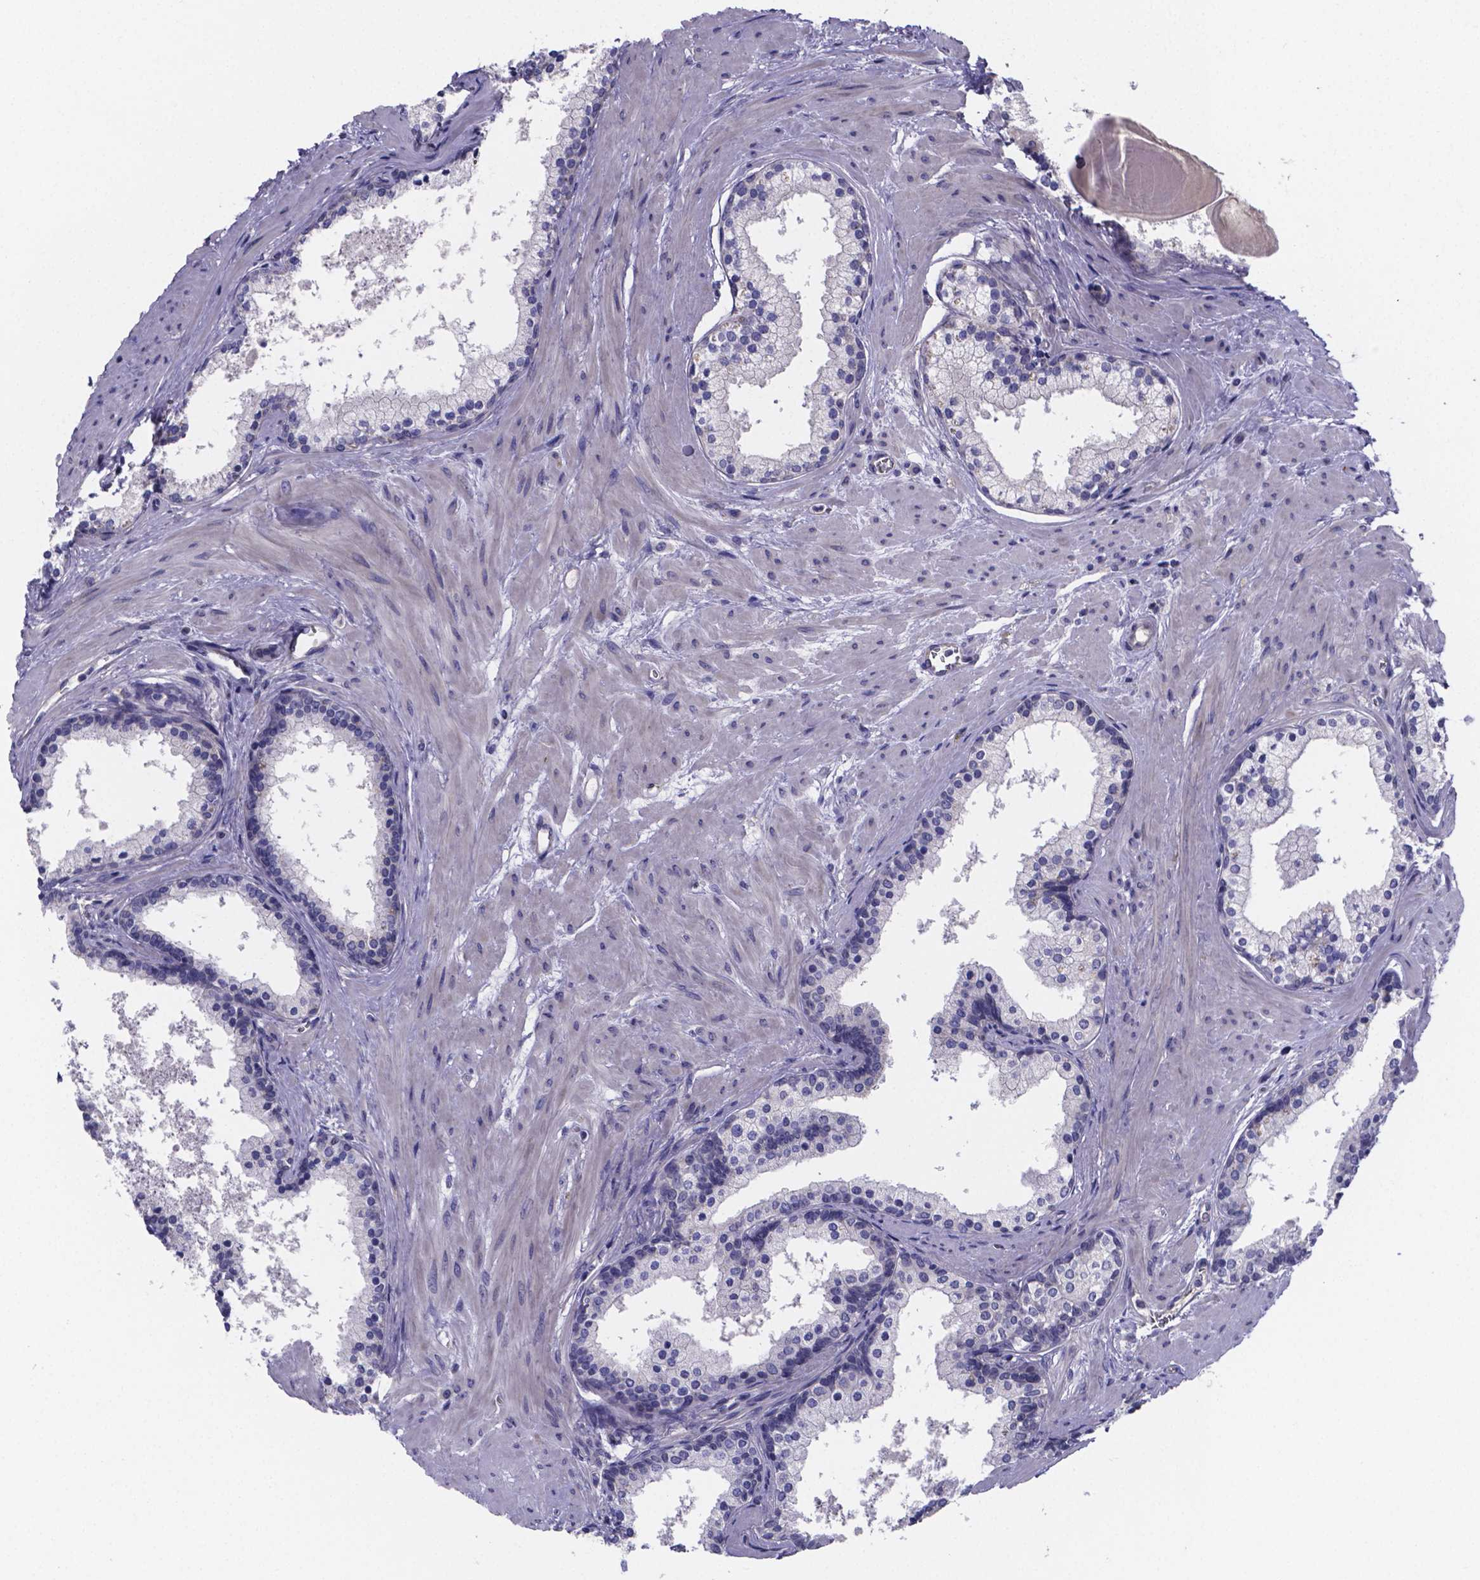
{"staining": {"intensity": "negative", "quantity": "none", "location": "none"}, "tissue": "prostate", "cell_type": "Glandular cells", "image_type": "normal", "snomed": [{"axis": "morphology", "description": "Normal tissue, NOS"}, {"axis": "topography", "description": "Prostate"}], "caption": "Immunohistochemistry (IHC) of benign human prostate reveals no expression in glandular cells. (Stains: DAB immunohistochemistry (IHC) with hematoxylin counter stain, Microscopy: brightfield microscopy at high magnification).", "gene": "SFRP4", "patient": {"sex": "male", "age": 61}}